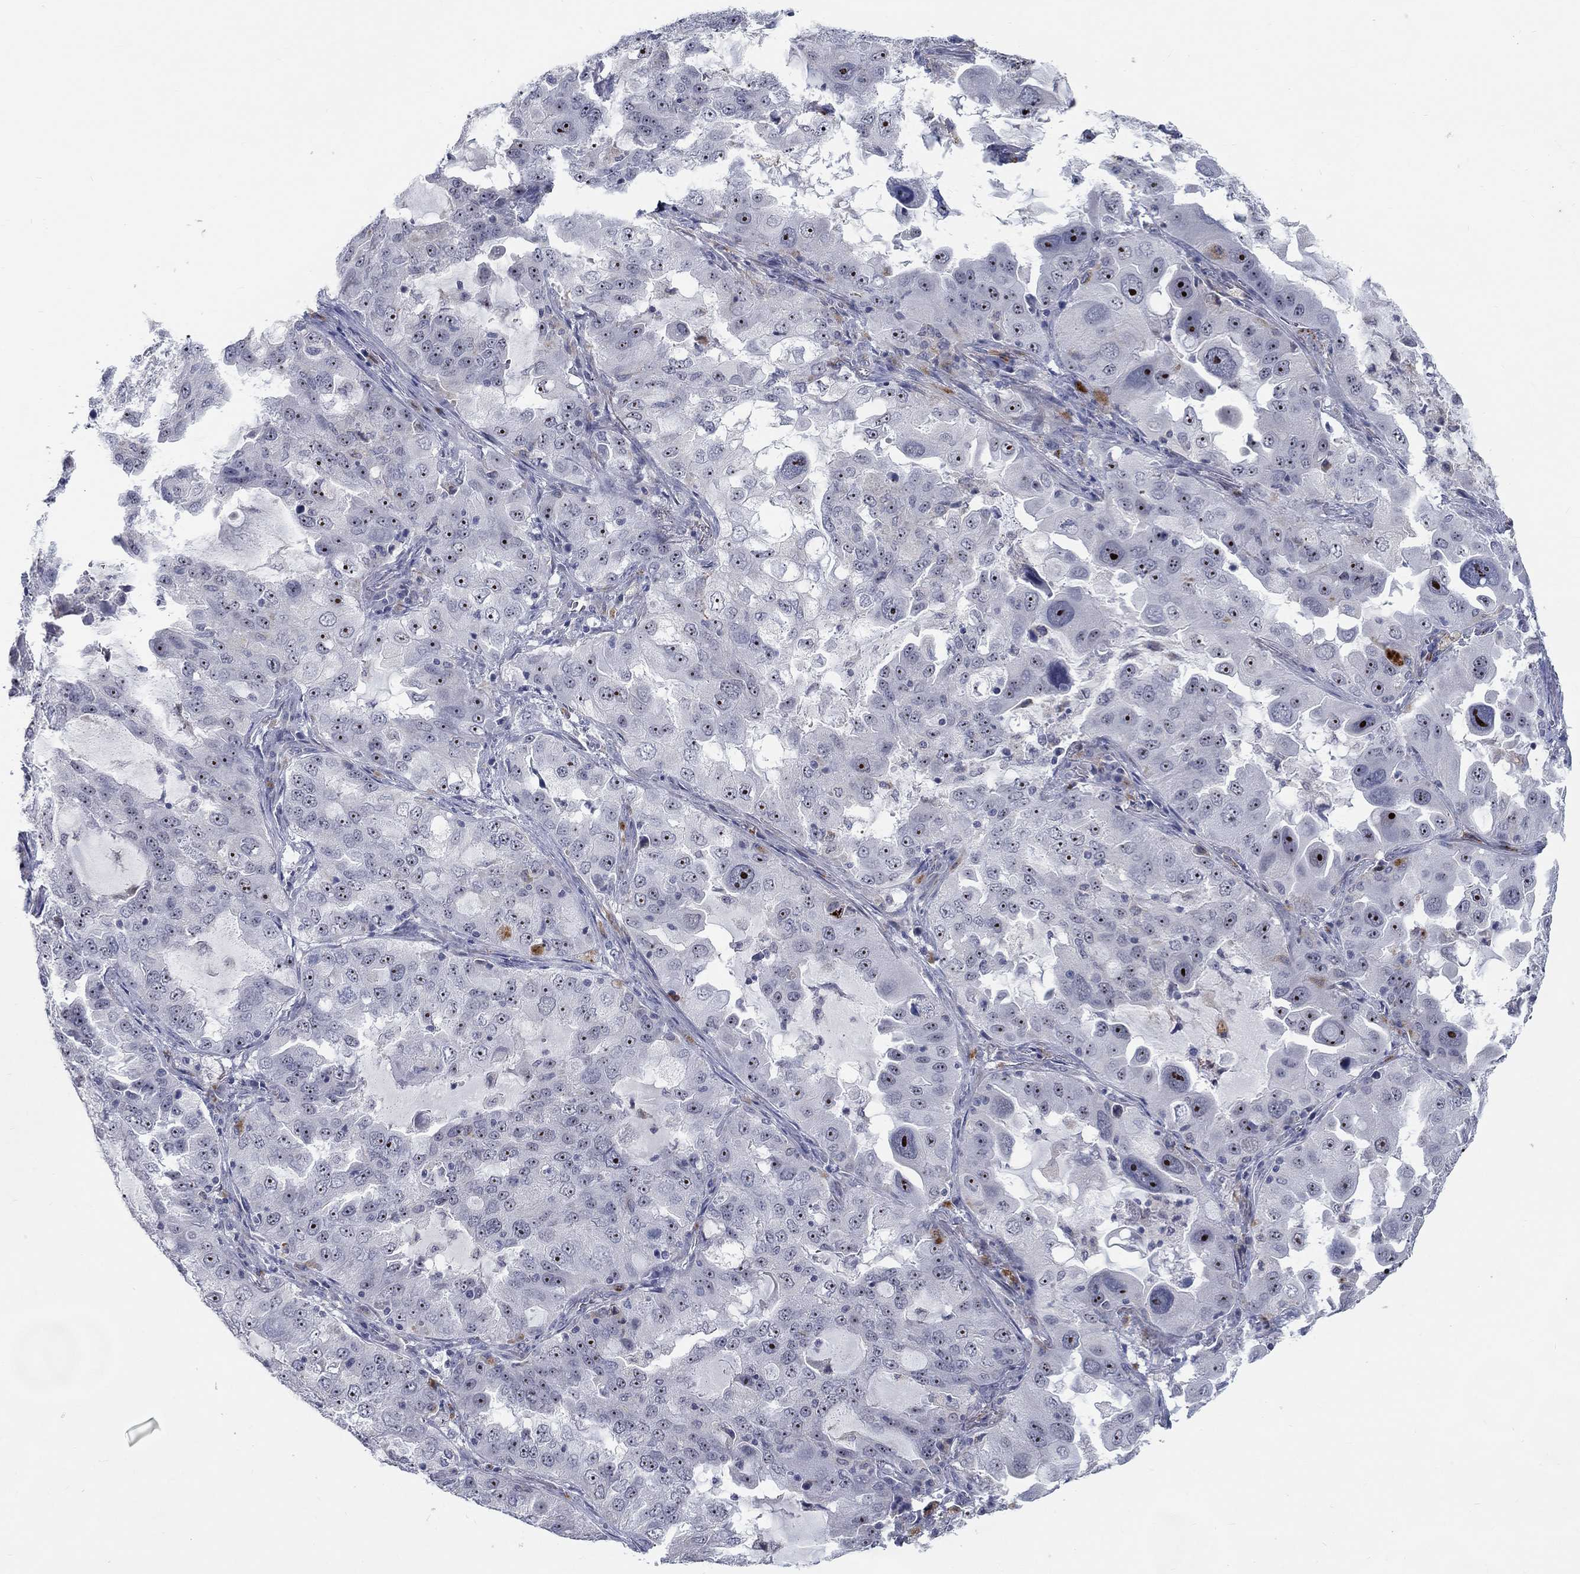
{"staining": {"intensity": "strong", "quantity": "25%-75%", "location": "nuclear"}, "tissue": "lung cancer", "cell_type": "Tumor cells", "image_type": "cancer", "snomed": [{"axis": "morphology", "description": "Adenocarcinoma, NOS"}, {"axis": "topography", "description": "Lung"}], "caption": "Protein staining shows strong nuclear positivity in approximately 25%-75% of tumor cells in adenocarcinoma (lung). The staining was performed using DAB (3,3'-diaminobenzidine) to visualize the protein expression in brown, while the nuclei were stained in blue with hematoxylin (Magnification: 20x).", "gene": "MTSS2", "patient": {"sex": "female", "age": 61}}